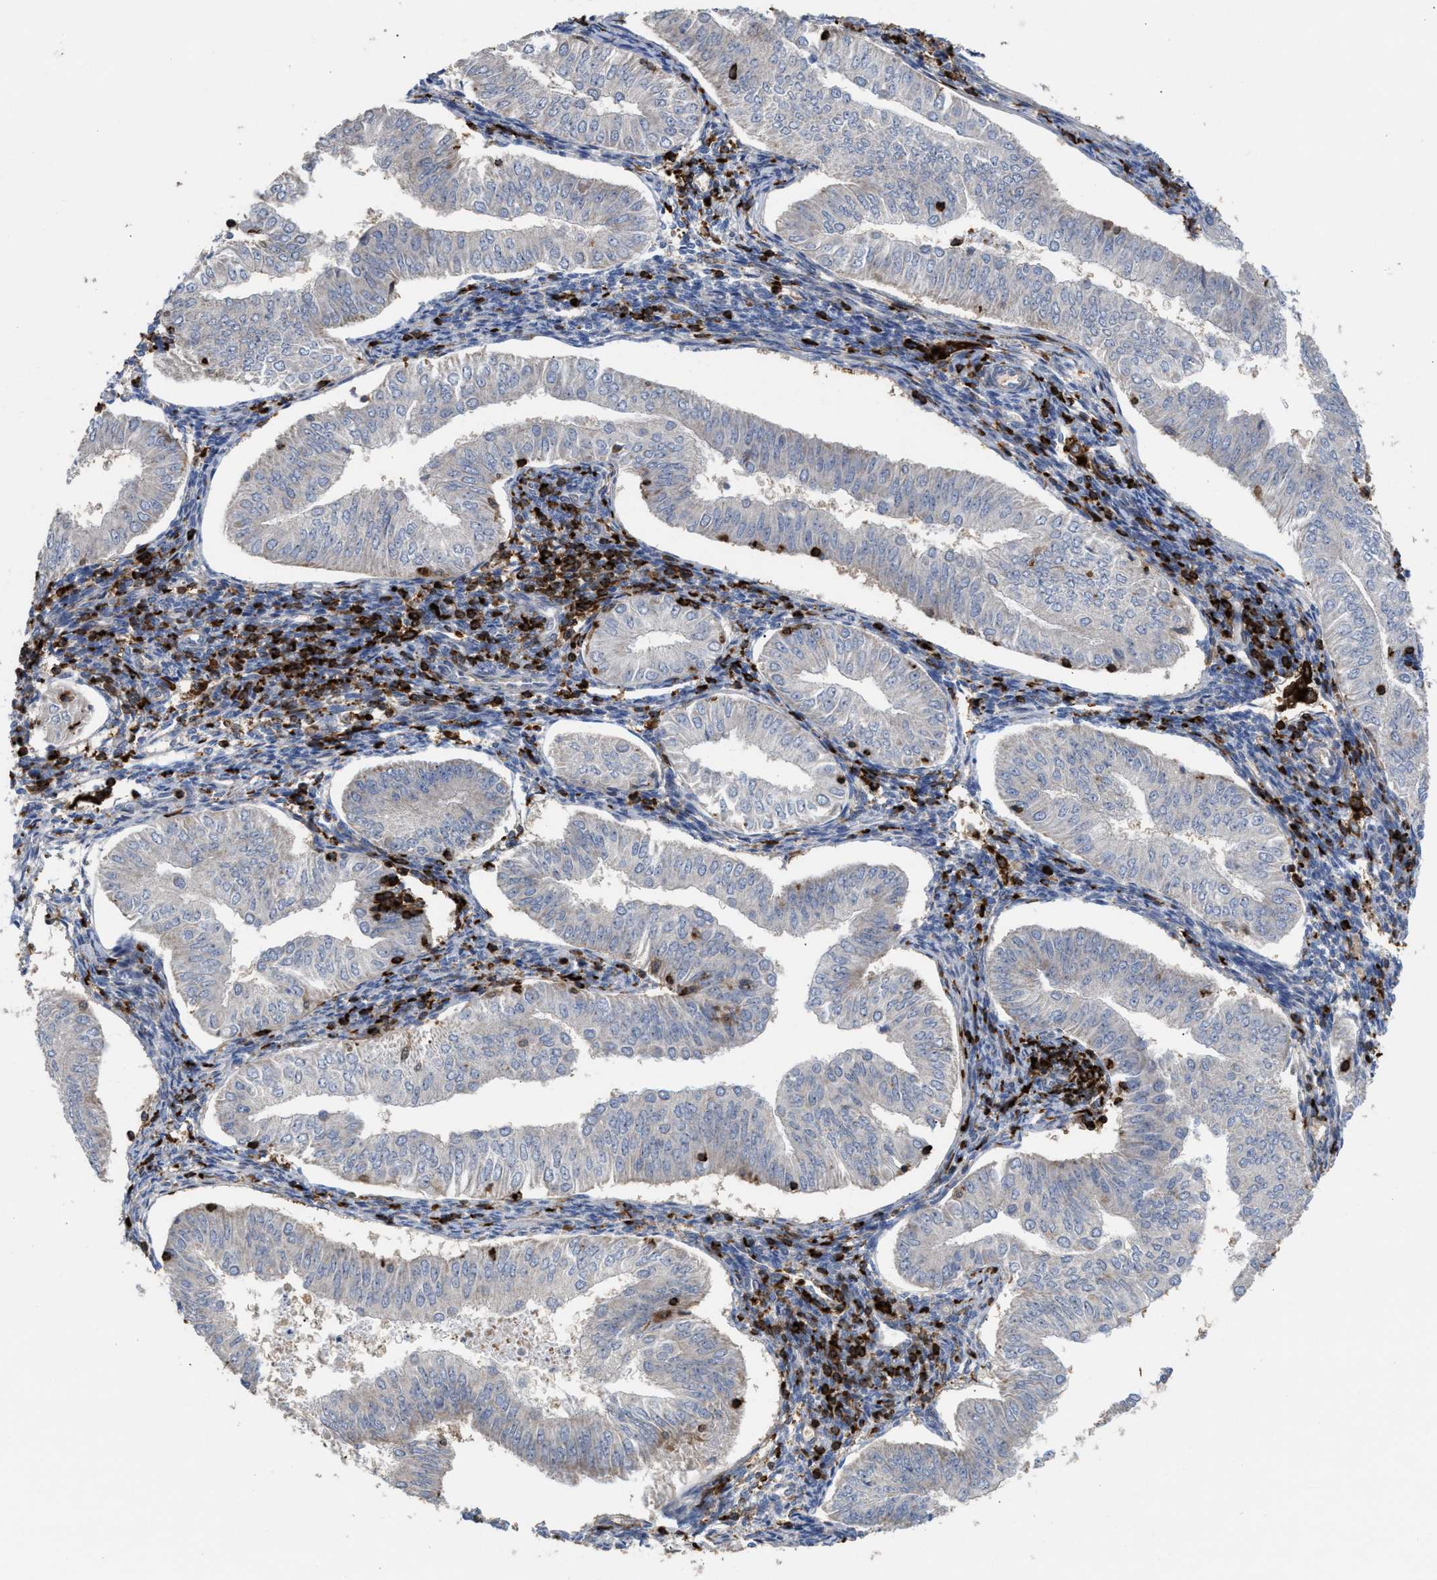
{"staining": {"intensity": "negative", "quantity": "none", "location": "none"}, "tissue": "endometrial cancer", "cell_type": "Tumor cells", "image_type": "cancer", "snomed": [{"axis": "morphology", "description": "Normal tissue, NOS"}, {"axis": "morphology", "description": "Adenocarcinoma, NOS"}, {"axis": "topography", "description": "Endometrium"}], "caption": "IHC of human endometrial adenocarcinoma exhibits no staining in tumor cells.", "gene": "PTPRE", "patient": {"sex": "female", "age": 53}}